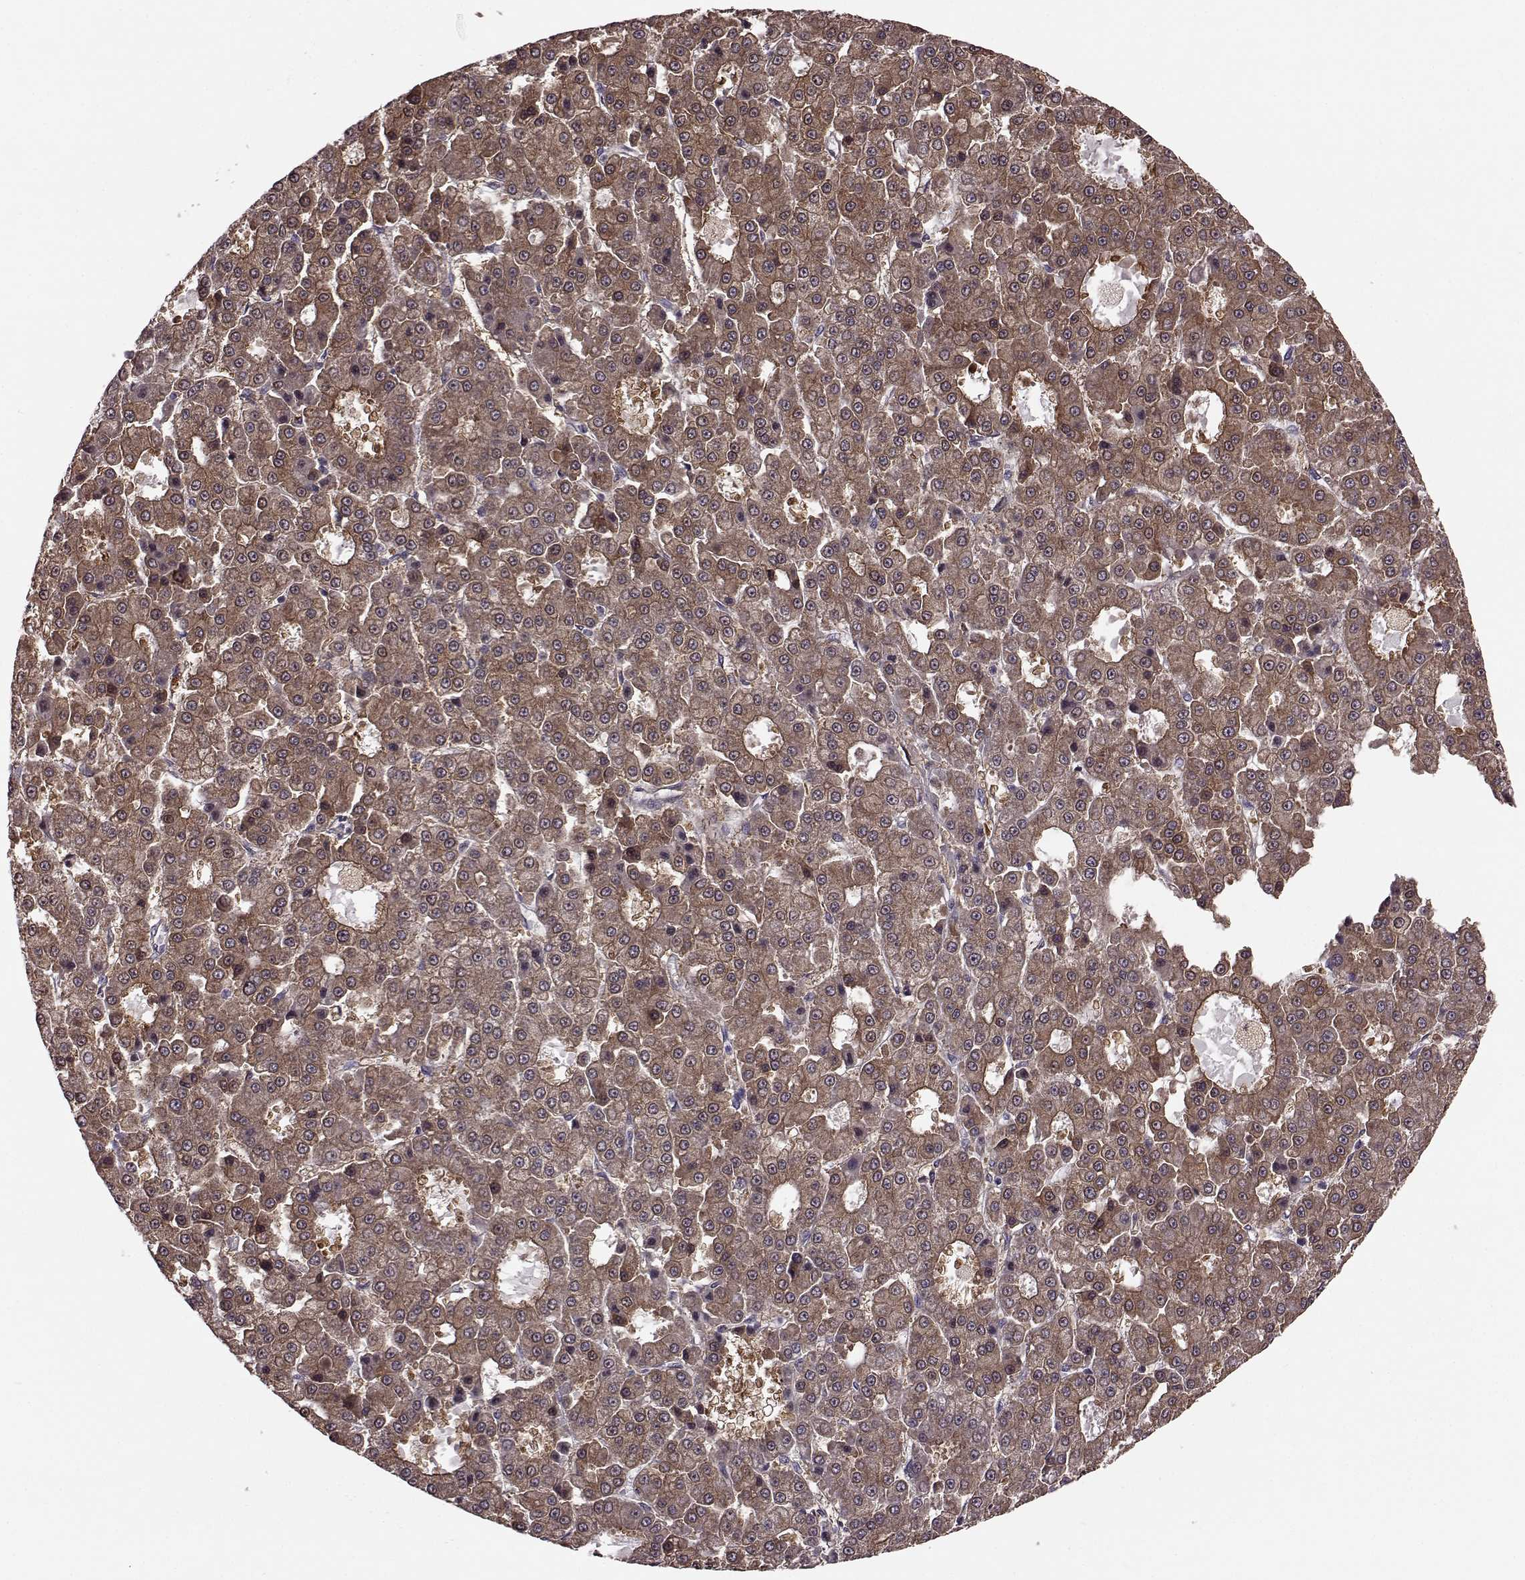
{"staining": {"intensity": "strong", "quantity": ">75%", "location": "cytoplasmic/membranous"}, "tissue": "liver cancer", "cell_type": "Tumor cells", "image_type": "cancer", "snomed": [{"axis": "morphology", "description": "Carcinoma, Hepatocellular, NOS"}, {"axis": "topography", "description": "Liver"}], "caption": "Immunohistochemistry of human liver cancer (hepatocellular carcinoma) reveals high levels of strong cytoplasmic/membranous positivity in approximately >75% of tumor cells. (DAB = brown stain, brightfield microscopy at high magnification).", "gene": "FNIP2", "patient": {"sex": "male", "age": 70}}